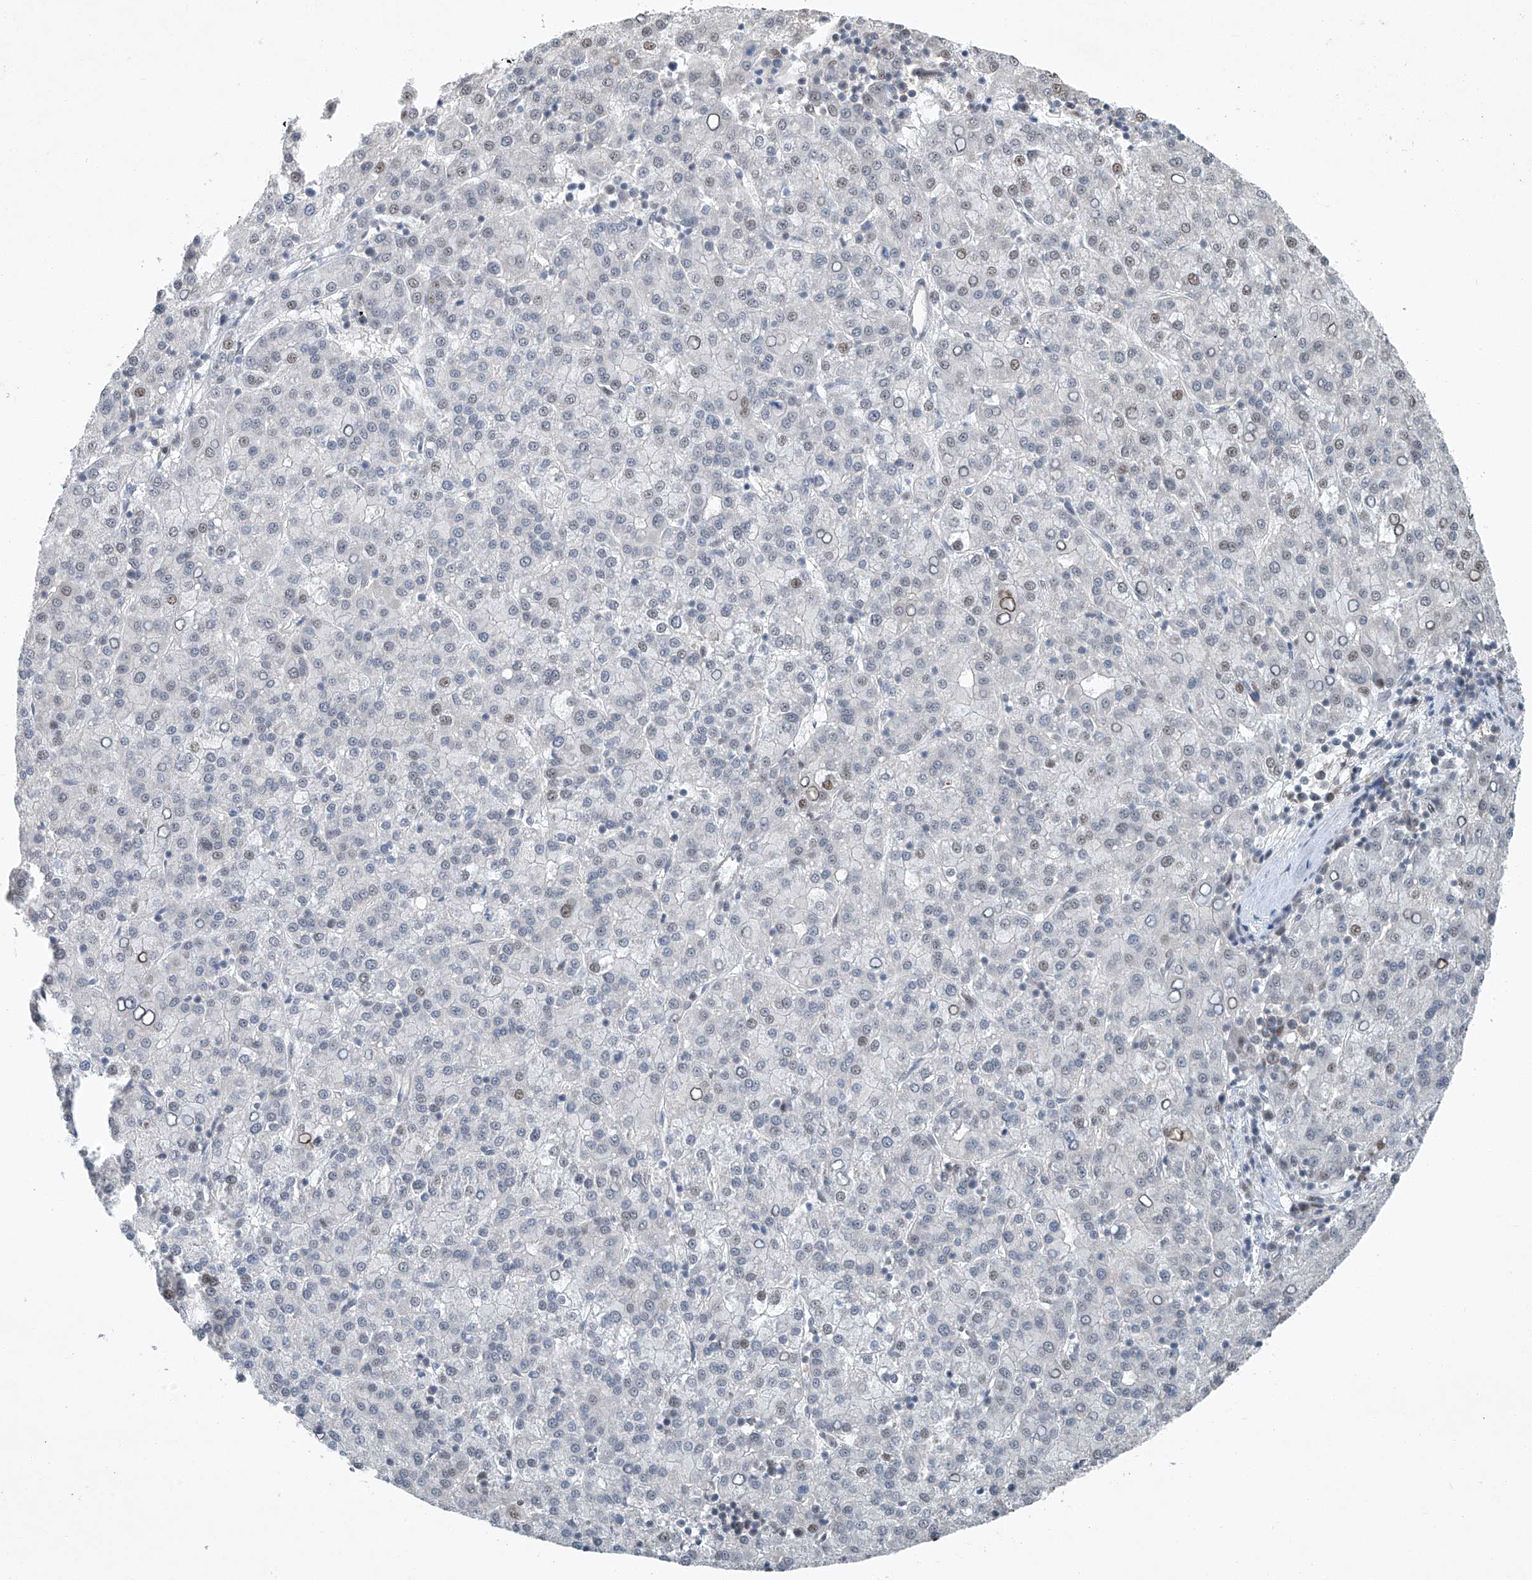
{"staining": {"intensity": "weak", "quantity": "25%-75%", "location": "nuclear"}, "tissue": "liver cancer", "cell_type": "Tumor cells", "image_type": "cancer", "snomed": [{"axis": "morphology", "description": "Carcinoma, Hepatocellular, NOS"}, {"axis": "topography", "description": "Liver"}], "caption": "Protein staining of liver cancer (hepatocellular carcinoma) tissue exhibits weak nuclear positivity in about 25%-75% of tumor cells.", "gene": "TAF8", "patient": {"sex": "female", "age": 58}}